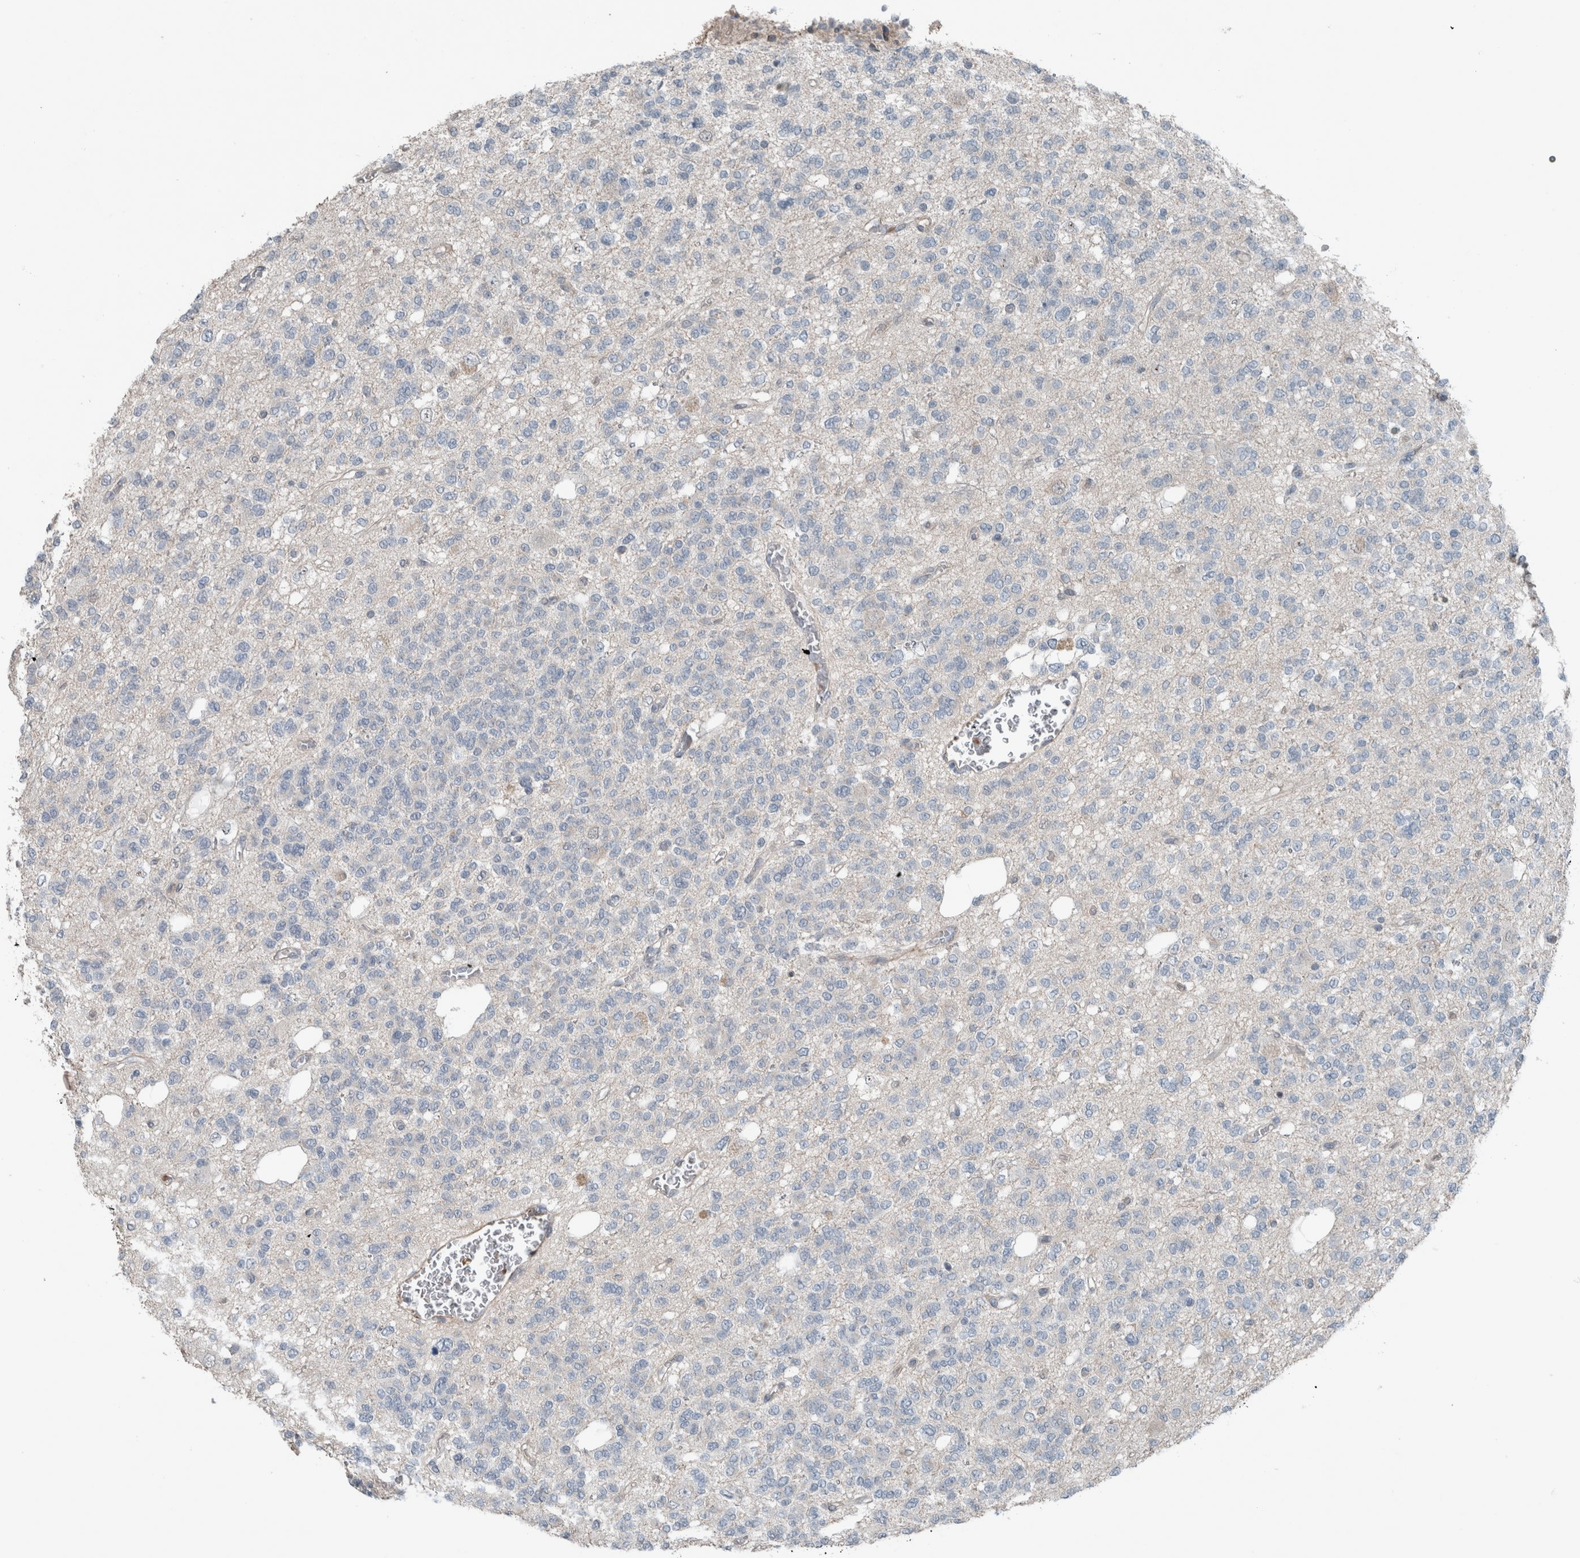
{"staining": {"intensity": "negative", "quantity": "none", "location": "none"}, "tissue": "glioma", "cell_type": "Tumor cells", "image_type": "cancer", "snomed": [{"axis": "morphology", "description": "Glioma, malignant, Low grade"}, {"axis": "topography", "description": "Brain"}], "caption": "DAB (3,3'-diaminobenzidine) immunohistochemical staining of glioma exhibits no significant expression in tumor cells.", "gene": "JADE2", "patient": {"sex": "male", "age": 38}}